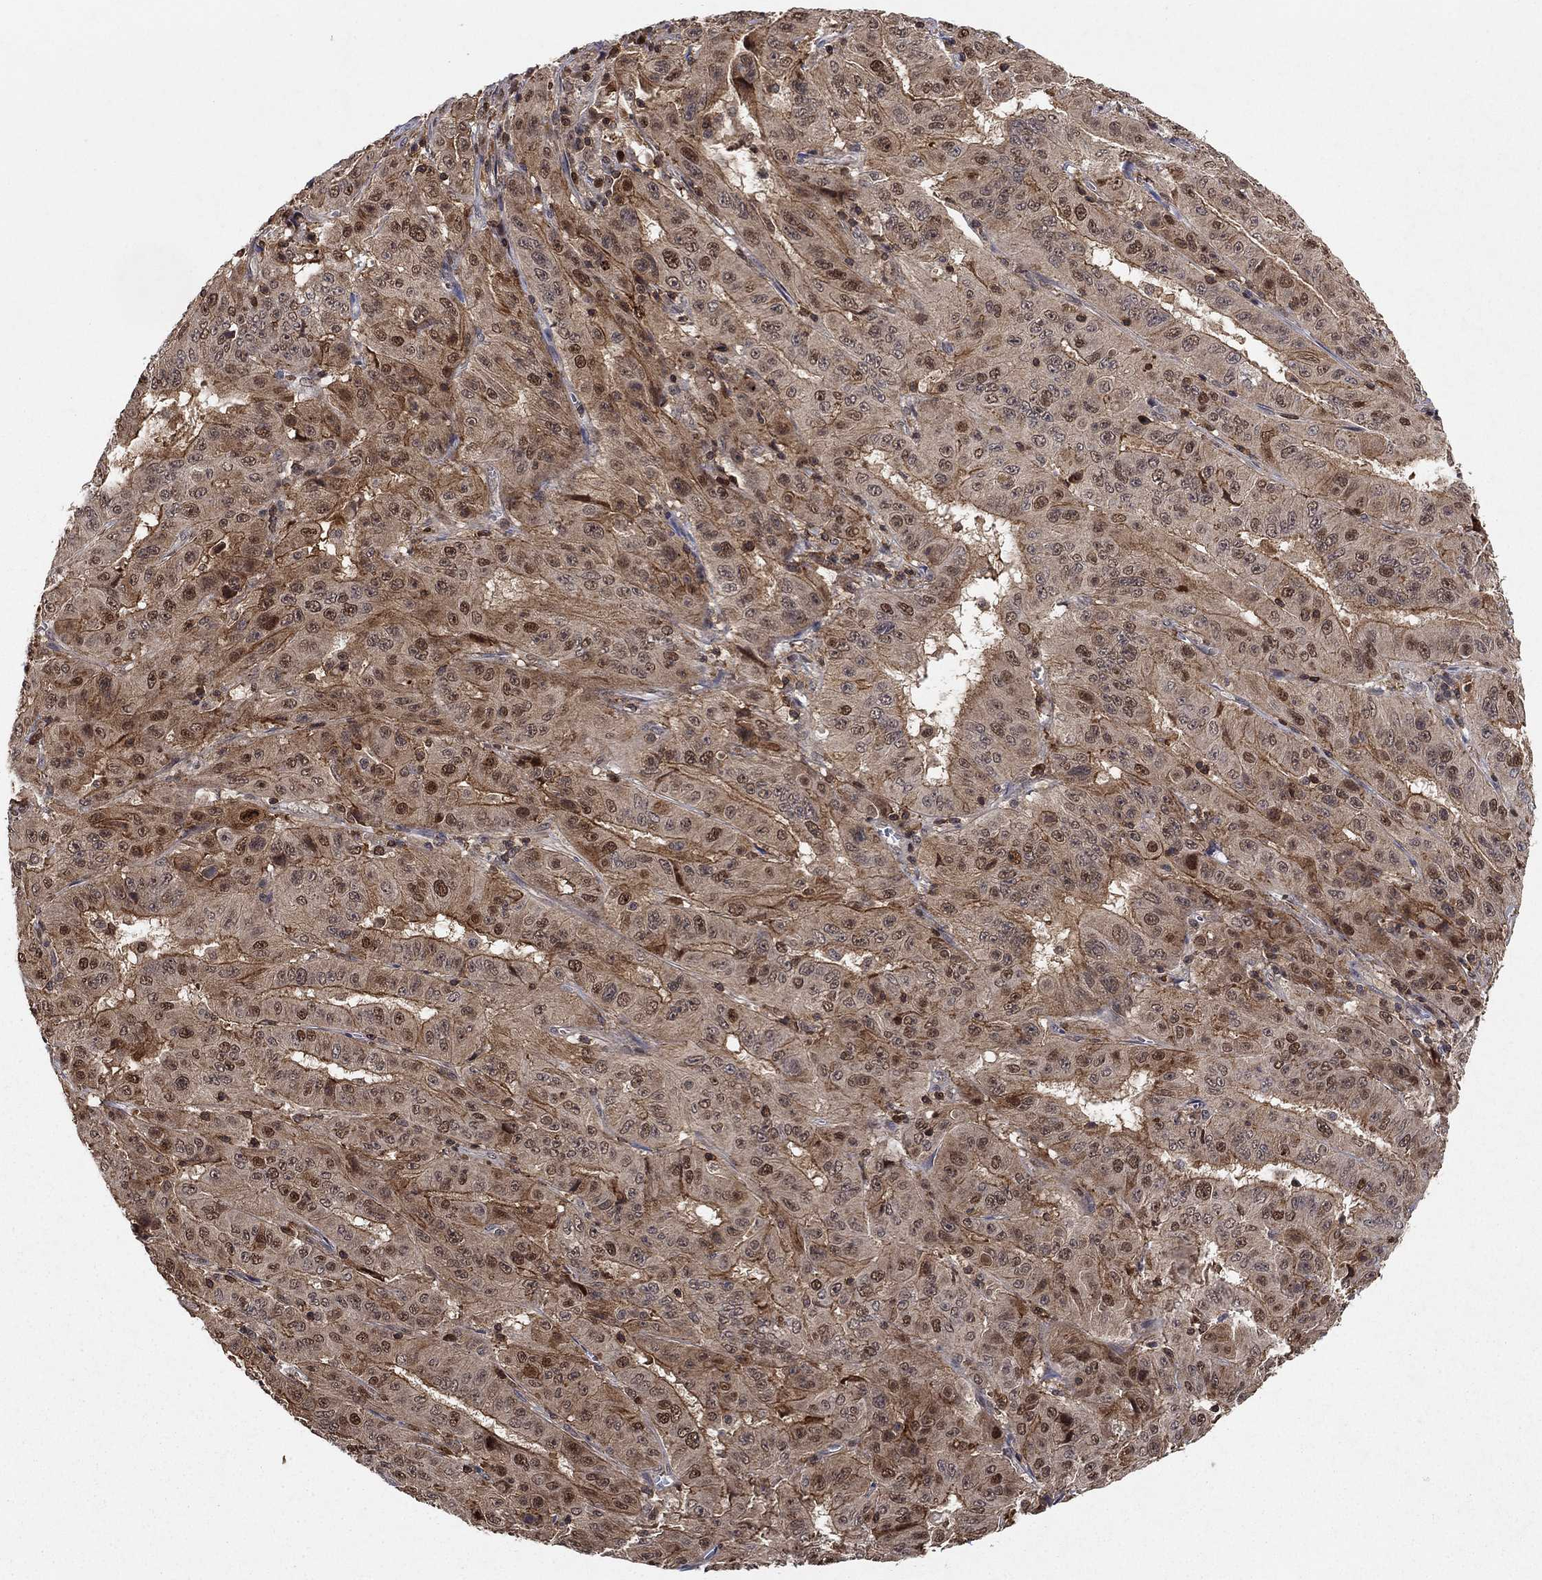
{"staining": {"intensity": "moderate", "quantity": "25%-75%", "location": "cytoplasmic/membranous,nuclear"}, "tissue": "pancreatic cancer", "cell_type": "Tumor cells", "image_type": "cancer", "snomed": [{"axis": "morphology", "description": "Adenocarcinoma, NOS"}, {"axis": "topography", "description": "Pancreas"}], "caption": "Protein staining of adenocarcinoma (pancreatic) tissue exhibits moderate cytoplasmic/membranous and nuclear staining in about 25%-75% of tumor cells.", "gene": "CCDC66", "patient": {"sex": "male", "age": 63}}